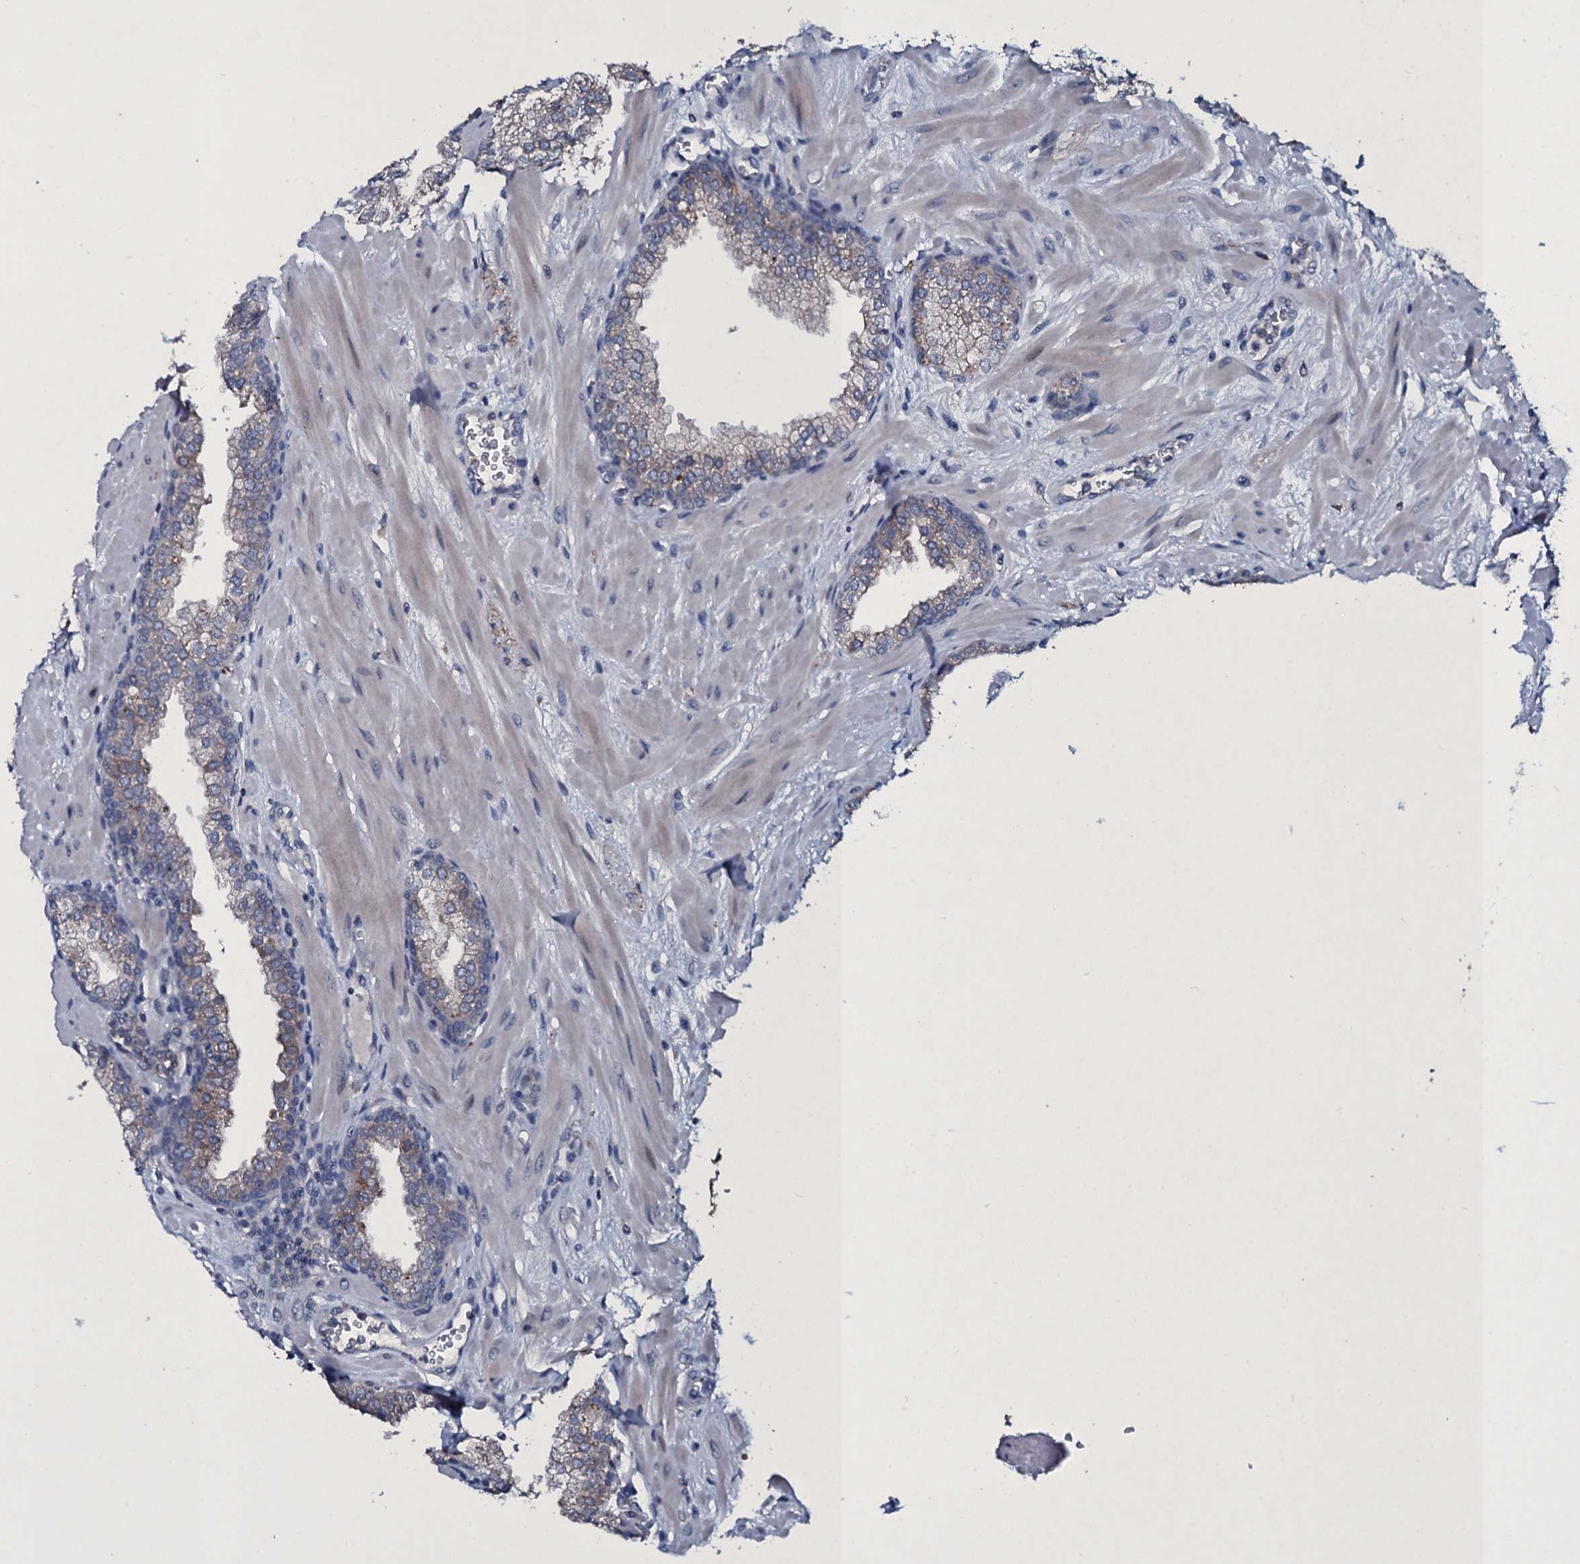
{"staining": {"intensity": "moderate", "quantity": "25%-75%", "location": "cytoplasmic/membranous"}, "tissue": "prostate", "cell_type": "Glandular cells", "image_type": "normal", "snomed": [{"axis": "morphology", "description": "Normal tissue, NOS"}, {"axis": "topography", "description": "Prostate"}], "caption": "Glandular cells display medium levels of moderate cytoplasmic/membranous expression in about 25%-75% of cells in normal human prostate.", "gene": "TPGS2", "patient": {"sex": "male", "age": 60}}